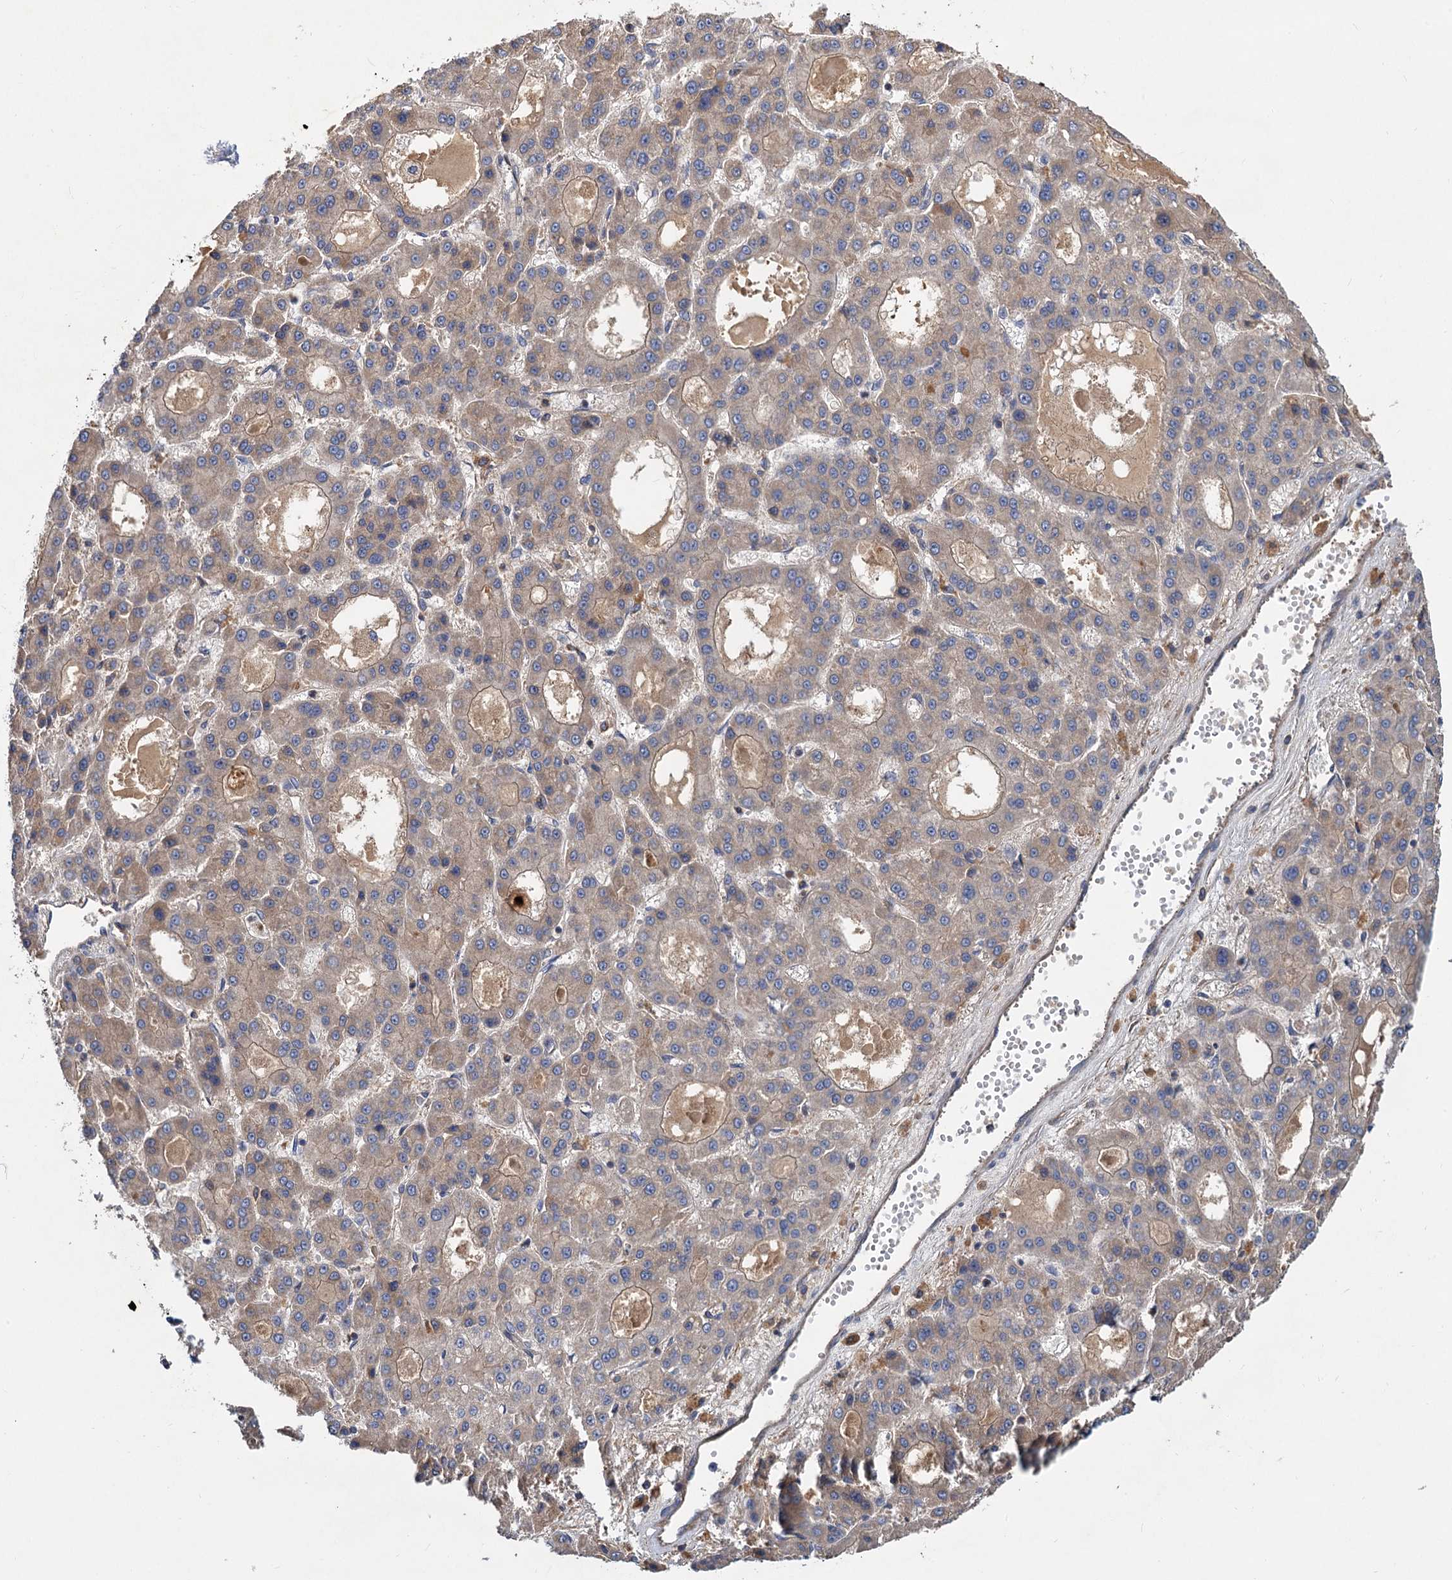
{"staining": {"intensity": "moderate", "quantity": ">75%", "location": "cytoplasmic/membranous"}, "tissue": "liver cancer", "cell_type": "Tumor cells", "image_type": "cancer", "snomed": [{"axis": "morphology", "description": "Carcinoma, Hepatocellular, NOS"}, {"axis": "topography", "description": "Liver"}], "caption": "This image demonstrates immunohistochemistry staining of human liver cancer, with medium moderate cytoplasmic/membranous expression in about >75% of tumor cells.", "gene": "ALKBH7", "patient": {"sex": "male", "age": 70}}